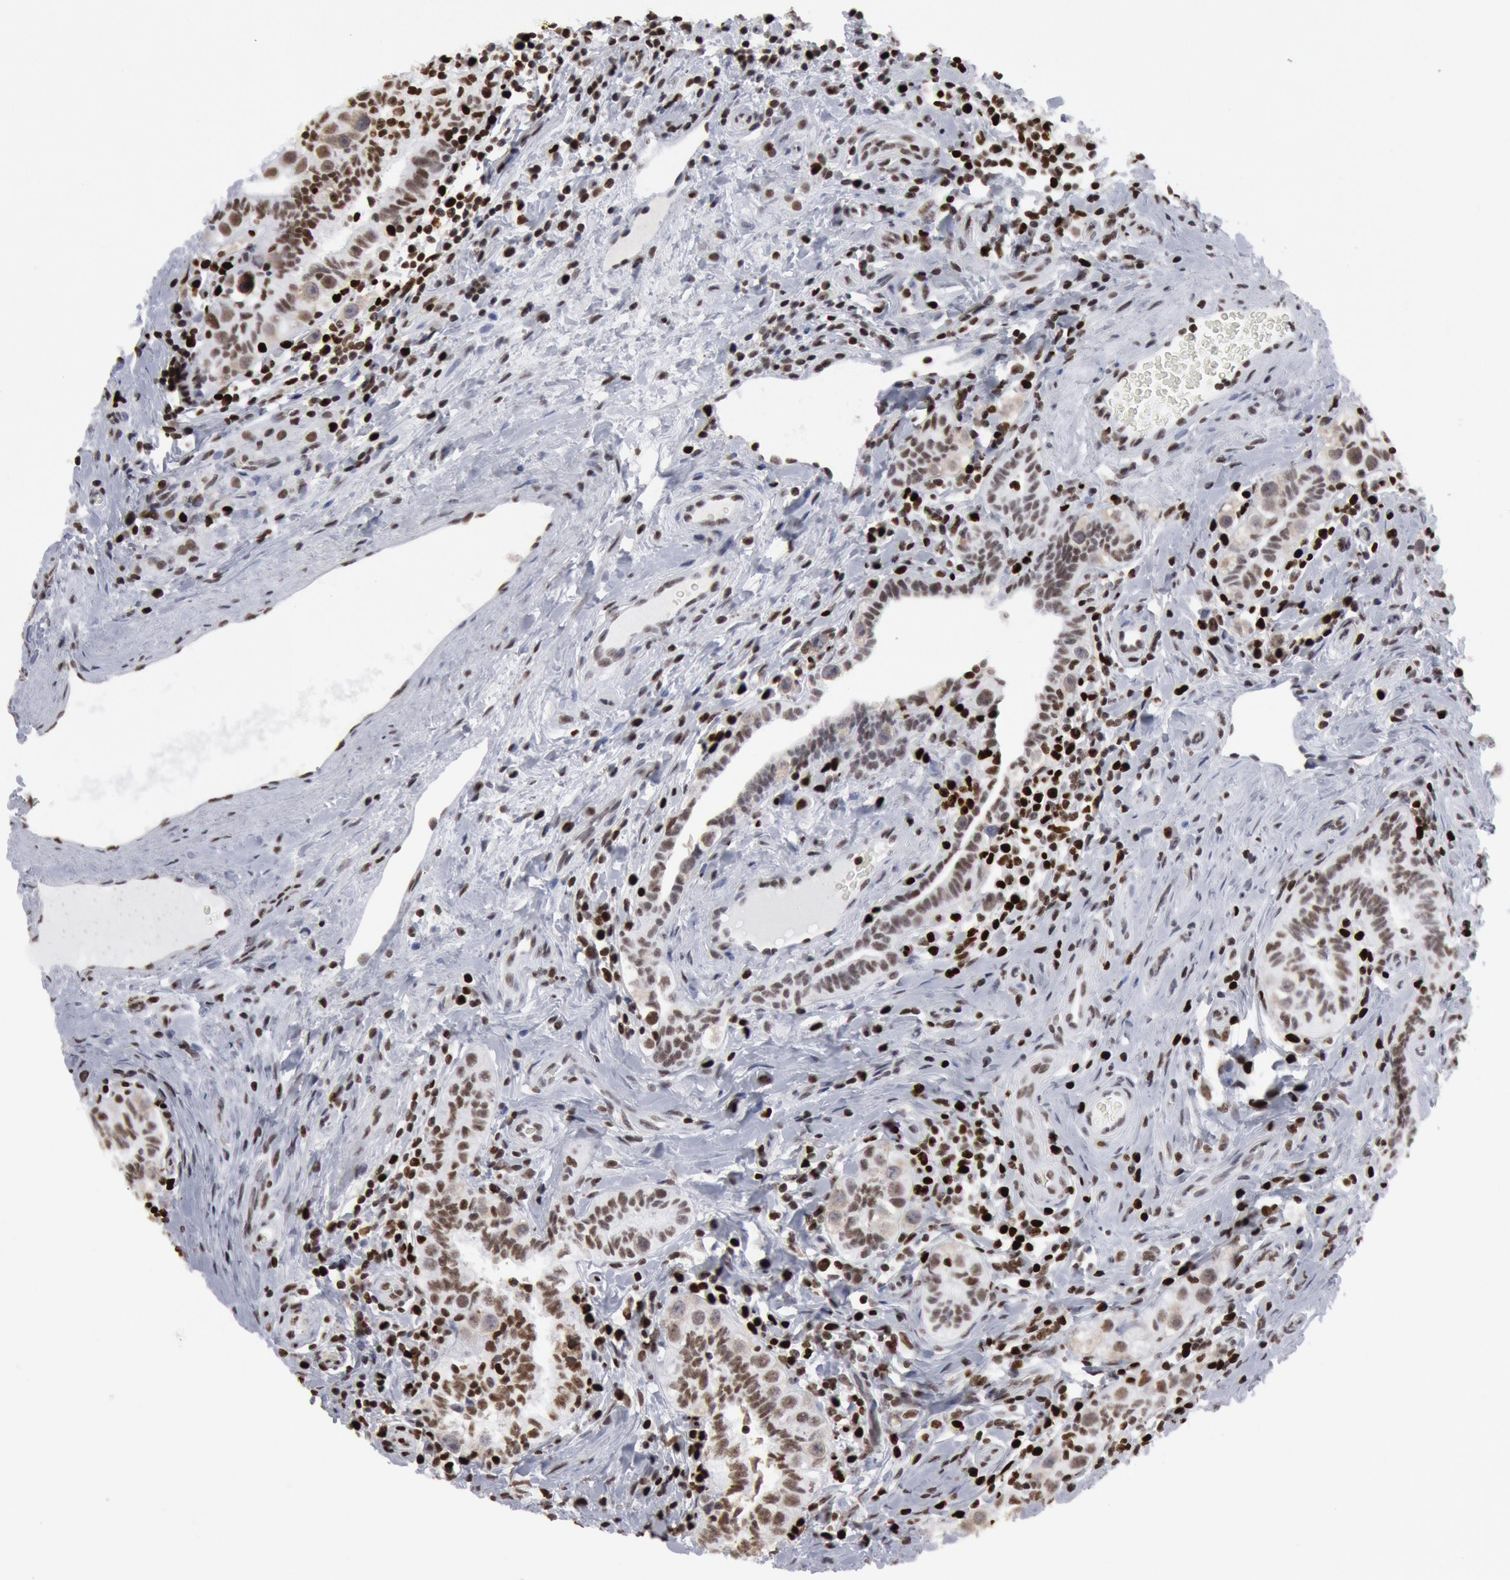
{"staining": {"intensity": "moderate", "quantity": ">75%", "location": "cytoplasmic/membranous,nuclear"}, "tissue": "testis cancer", "cell_type": "Tumor cells", "image_type": "cancer", "snomed": [{"axis": "morphology", "description": "Seminoma, NOS"}, {"axis": "topography", "description": "Testis"}], "caption": "Moderate cytoplasmic/membranous and nuclear positivity for a protein is present in approximately >75% of tumor cells of seminoma (testis) using immunohistochemistry (IHC).", "gene": "SUB1", "patient": {"sex": "male", "age": 32}}